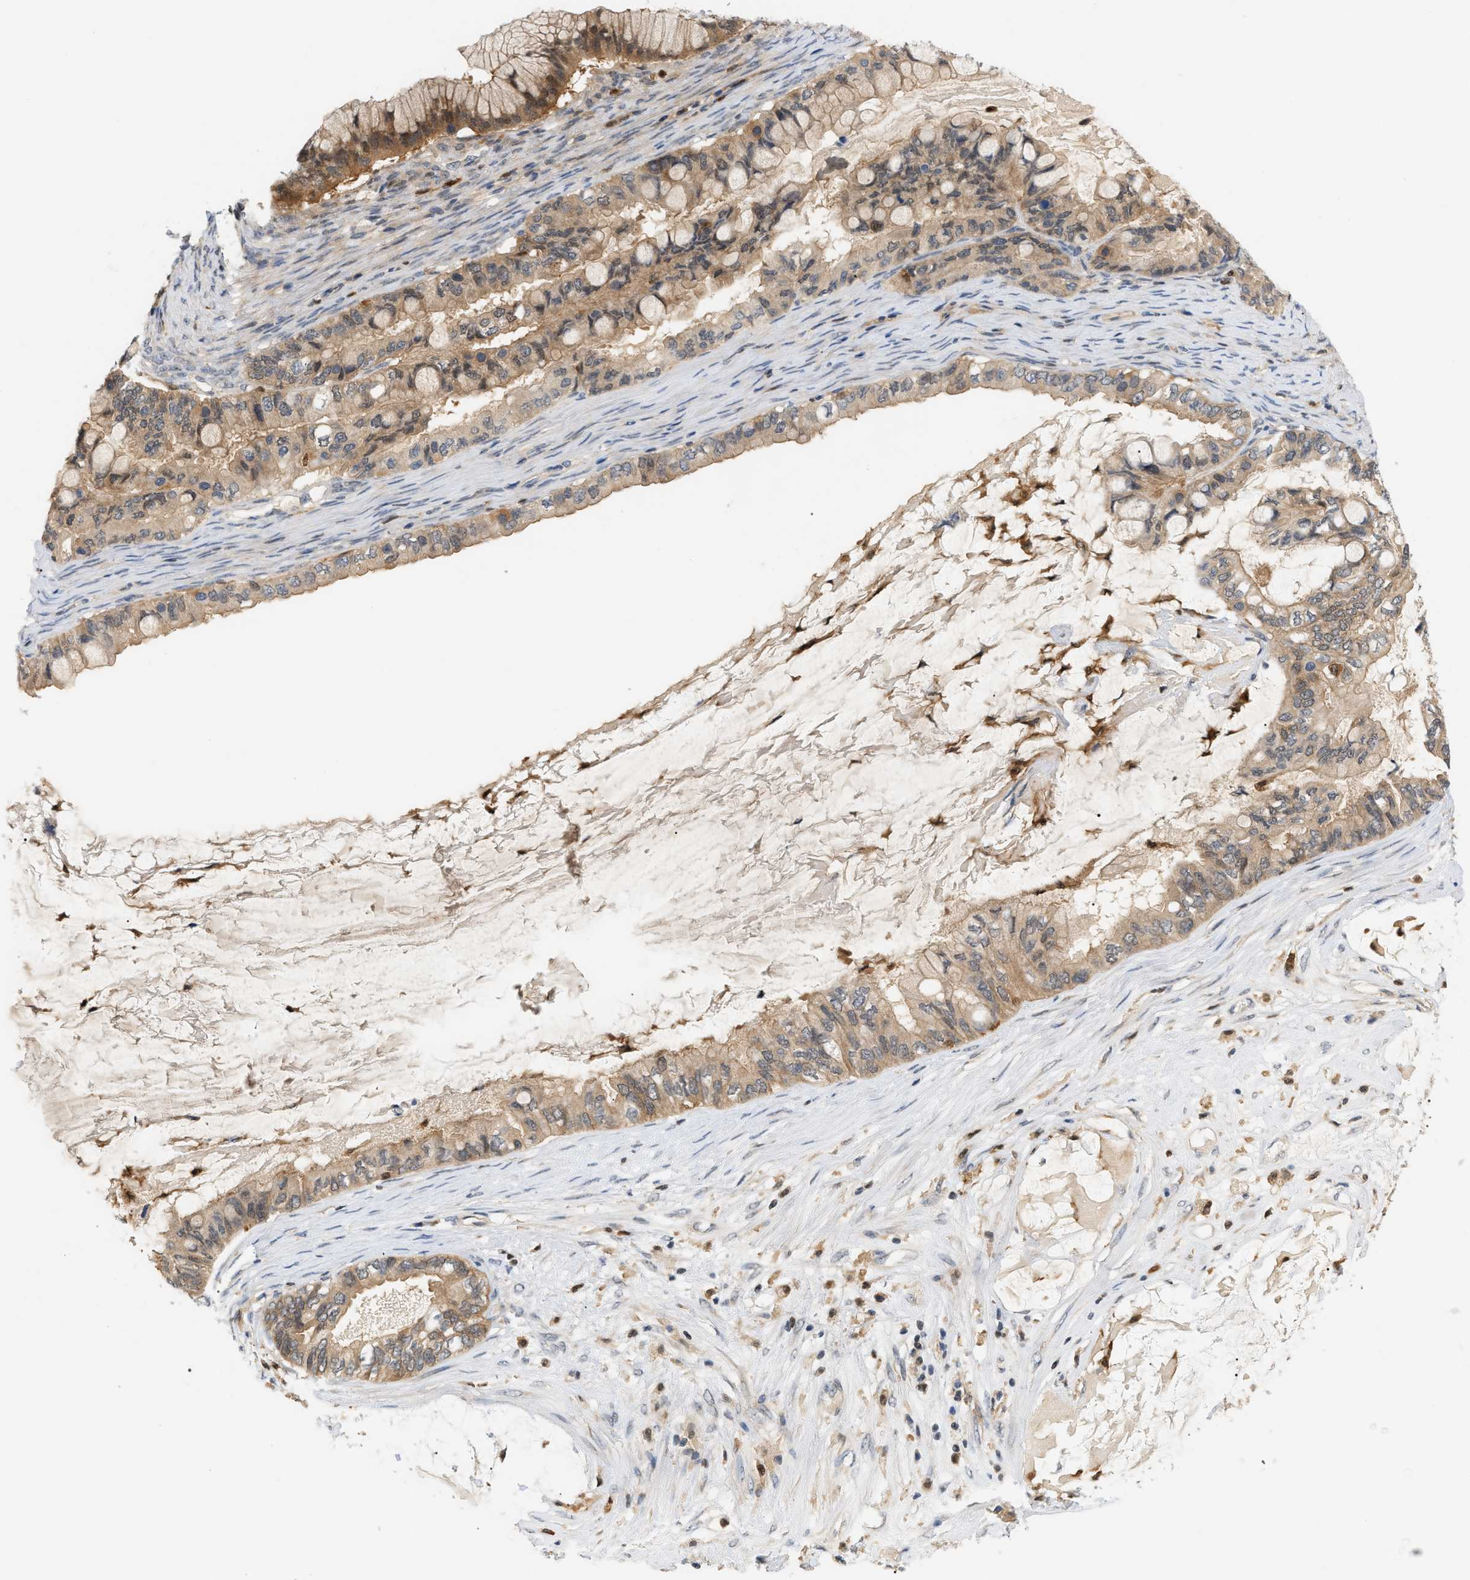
{"staining": {"intensity": "moderate", "quantity": ">75%", "location": "cytoplasmic/membranous"}, "tissue": "ovarian cancer", "cell_type": "Tumor cells", "image_type": "cancer", "snomed": [{"axis": "morphology", "description": "Cystadenocarcinoma, mucinous, NOS"}, {"axis": "topography", "description": "Ovary"}], "caption": "Ovarian cancer stained with a brown dye demonstrates moderate cytoplasmic/membranous positive staining in approximately >75% of tumor cells.", "gene": "PYCARD", "patient": {"sex": "female", "age": 80}}